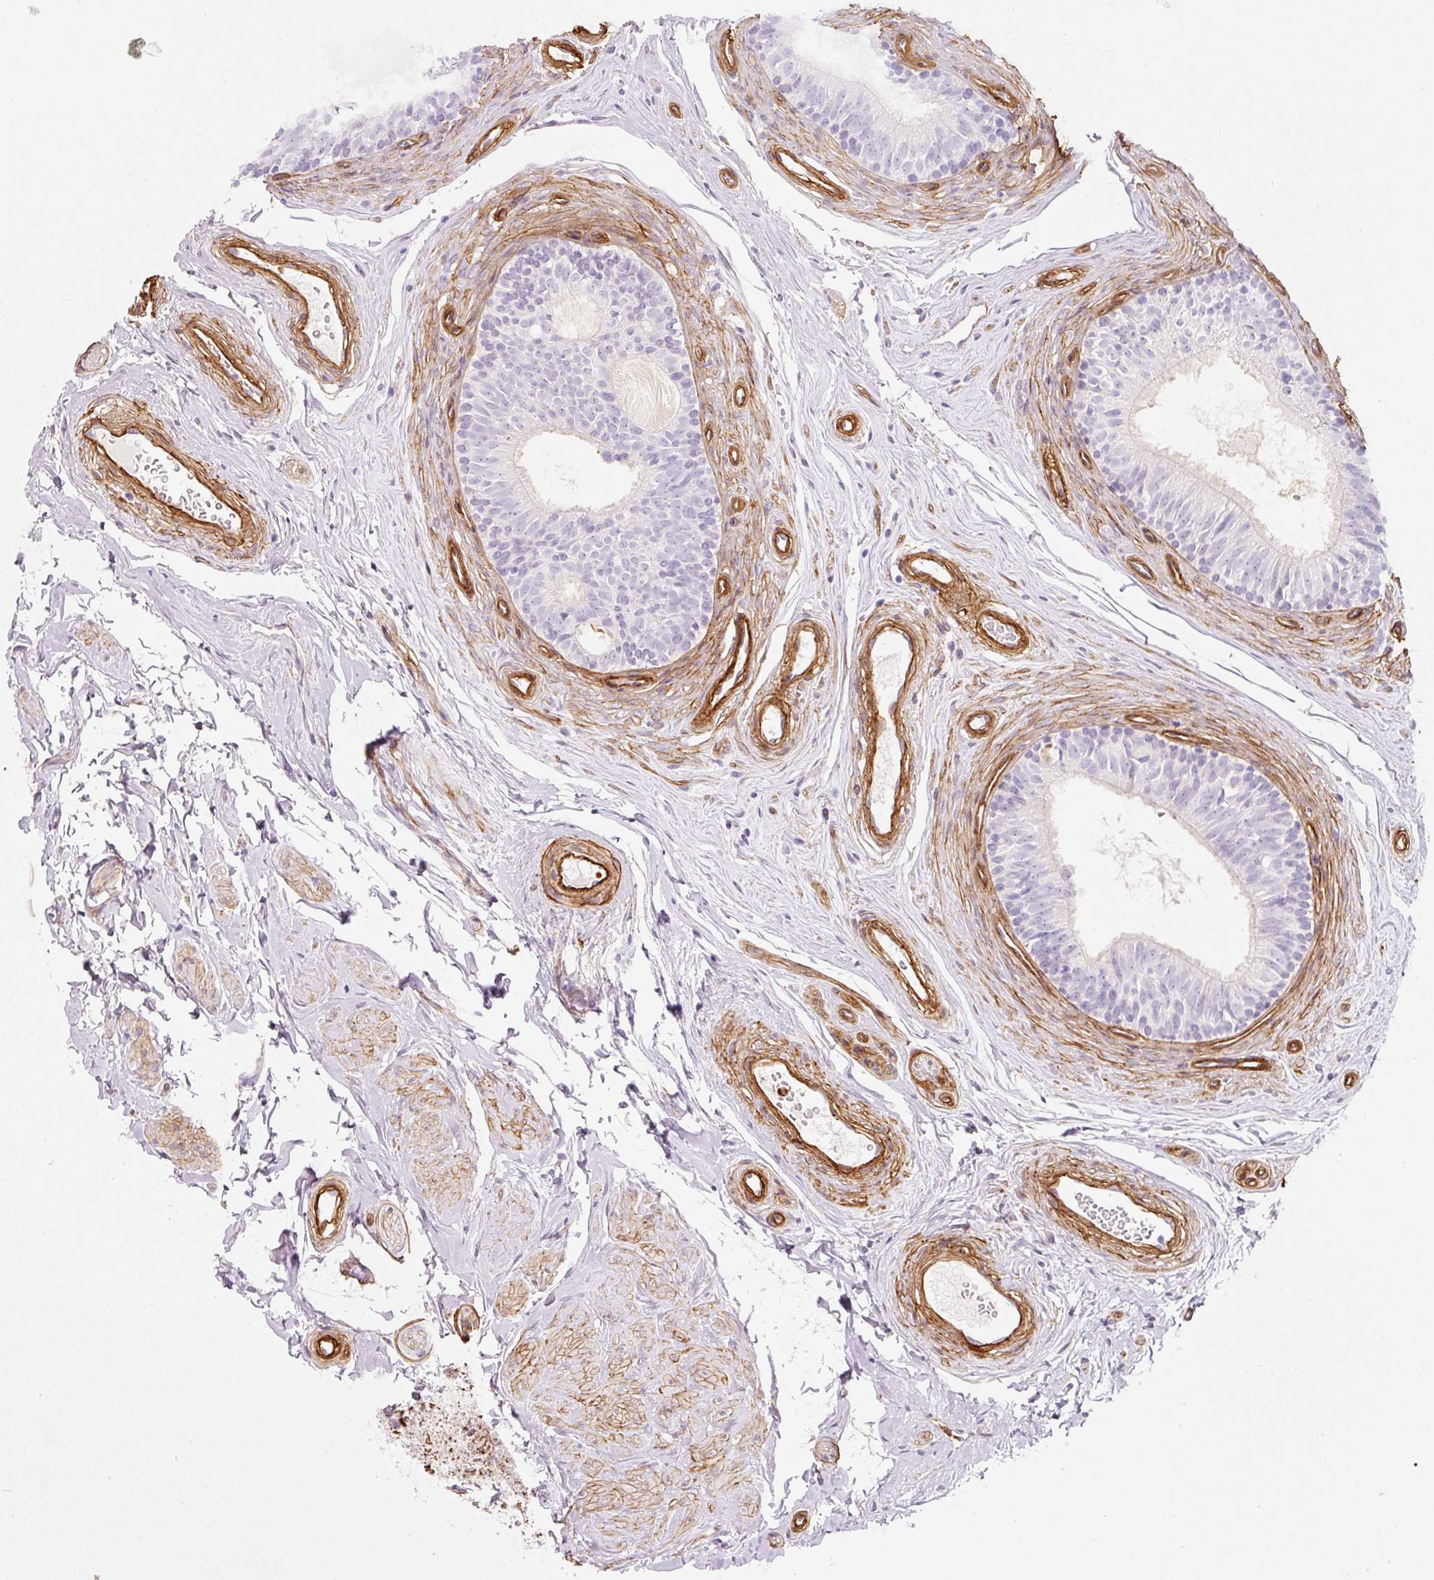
{"staining": {"intensity": "negative", "quantity": "none", "location": "none"}, "tissue": "epididymis", "cell_type": "Glandular cells", "image_type": "normal", "snomed": [{"axis": "morphology", "description": "Normal tissue, NOS"}, {"axis": "topography", "description": "Epididymis"}], "caption": "Normal epididymis was stained to show a protein in brown. There is no significant positivity in glandular cells. (IHC, brightfield microscopy, high magnification).", "gene": "LOXL4", "patient": {"sex": "male", "age": 45}}